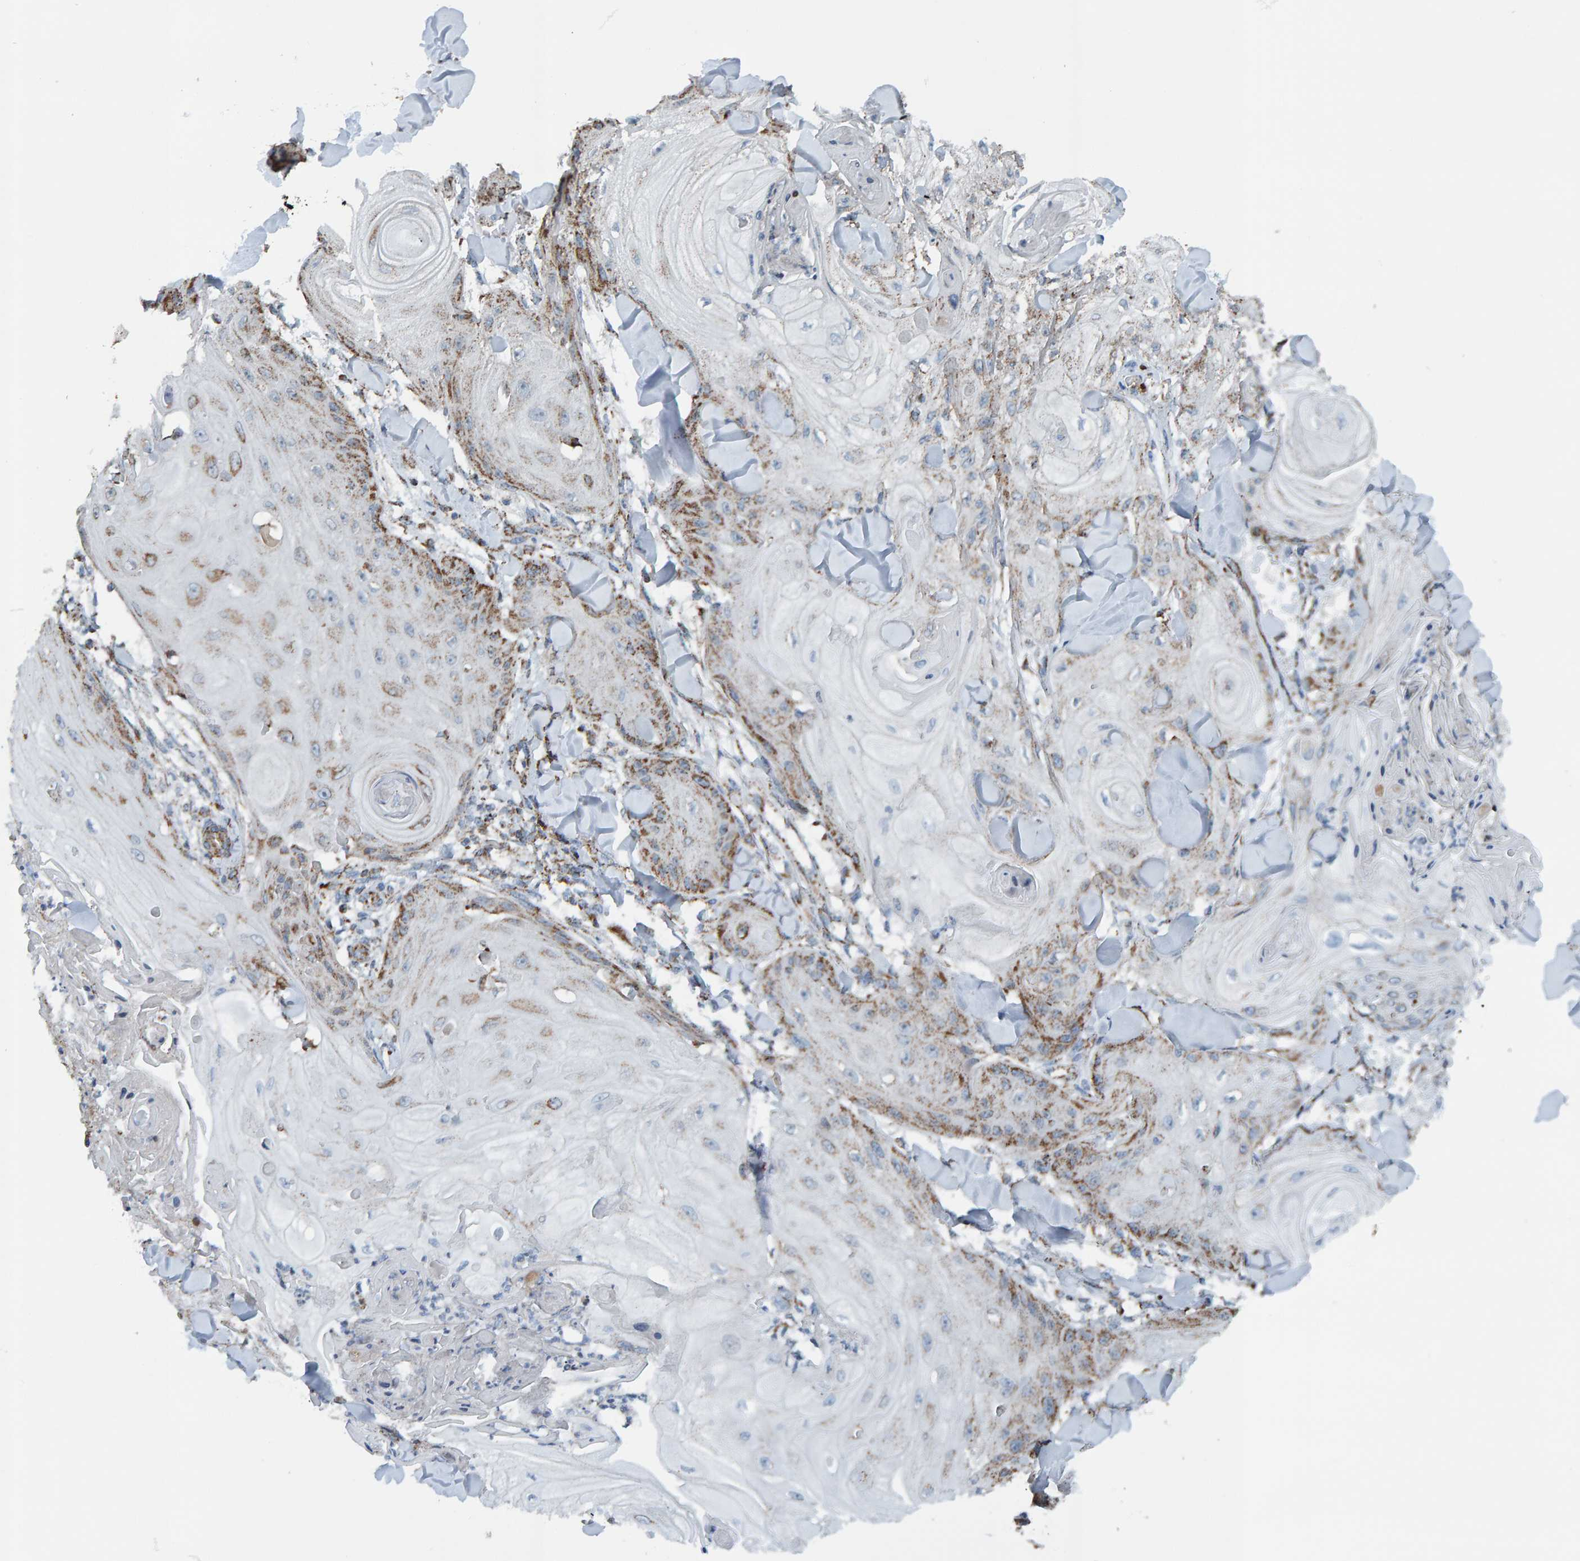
{"staining": {"intensity": "moderate", "quantity": "25%-75%", "location": "cytoplasmic/membranous"}, "tissue": "skin cancer", "cell_type": "Tumor cells", "image_type": "cancer", "snomed": [{"axis": "morphology", "description": "Squamous cell carcinoma, NOS"}, {"axis": "topography", "description": "Skin"}], "caption": "Skin cancer tissue displays moderate cytoplasmic/membranous expression in about 25%-75% of tumor cells, visualized by immunohistochemistry.", "gene": "ZNF48", "patient": {"sex": "male", "age": 74}}